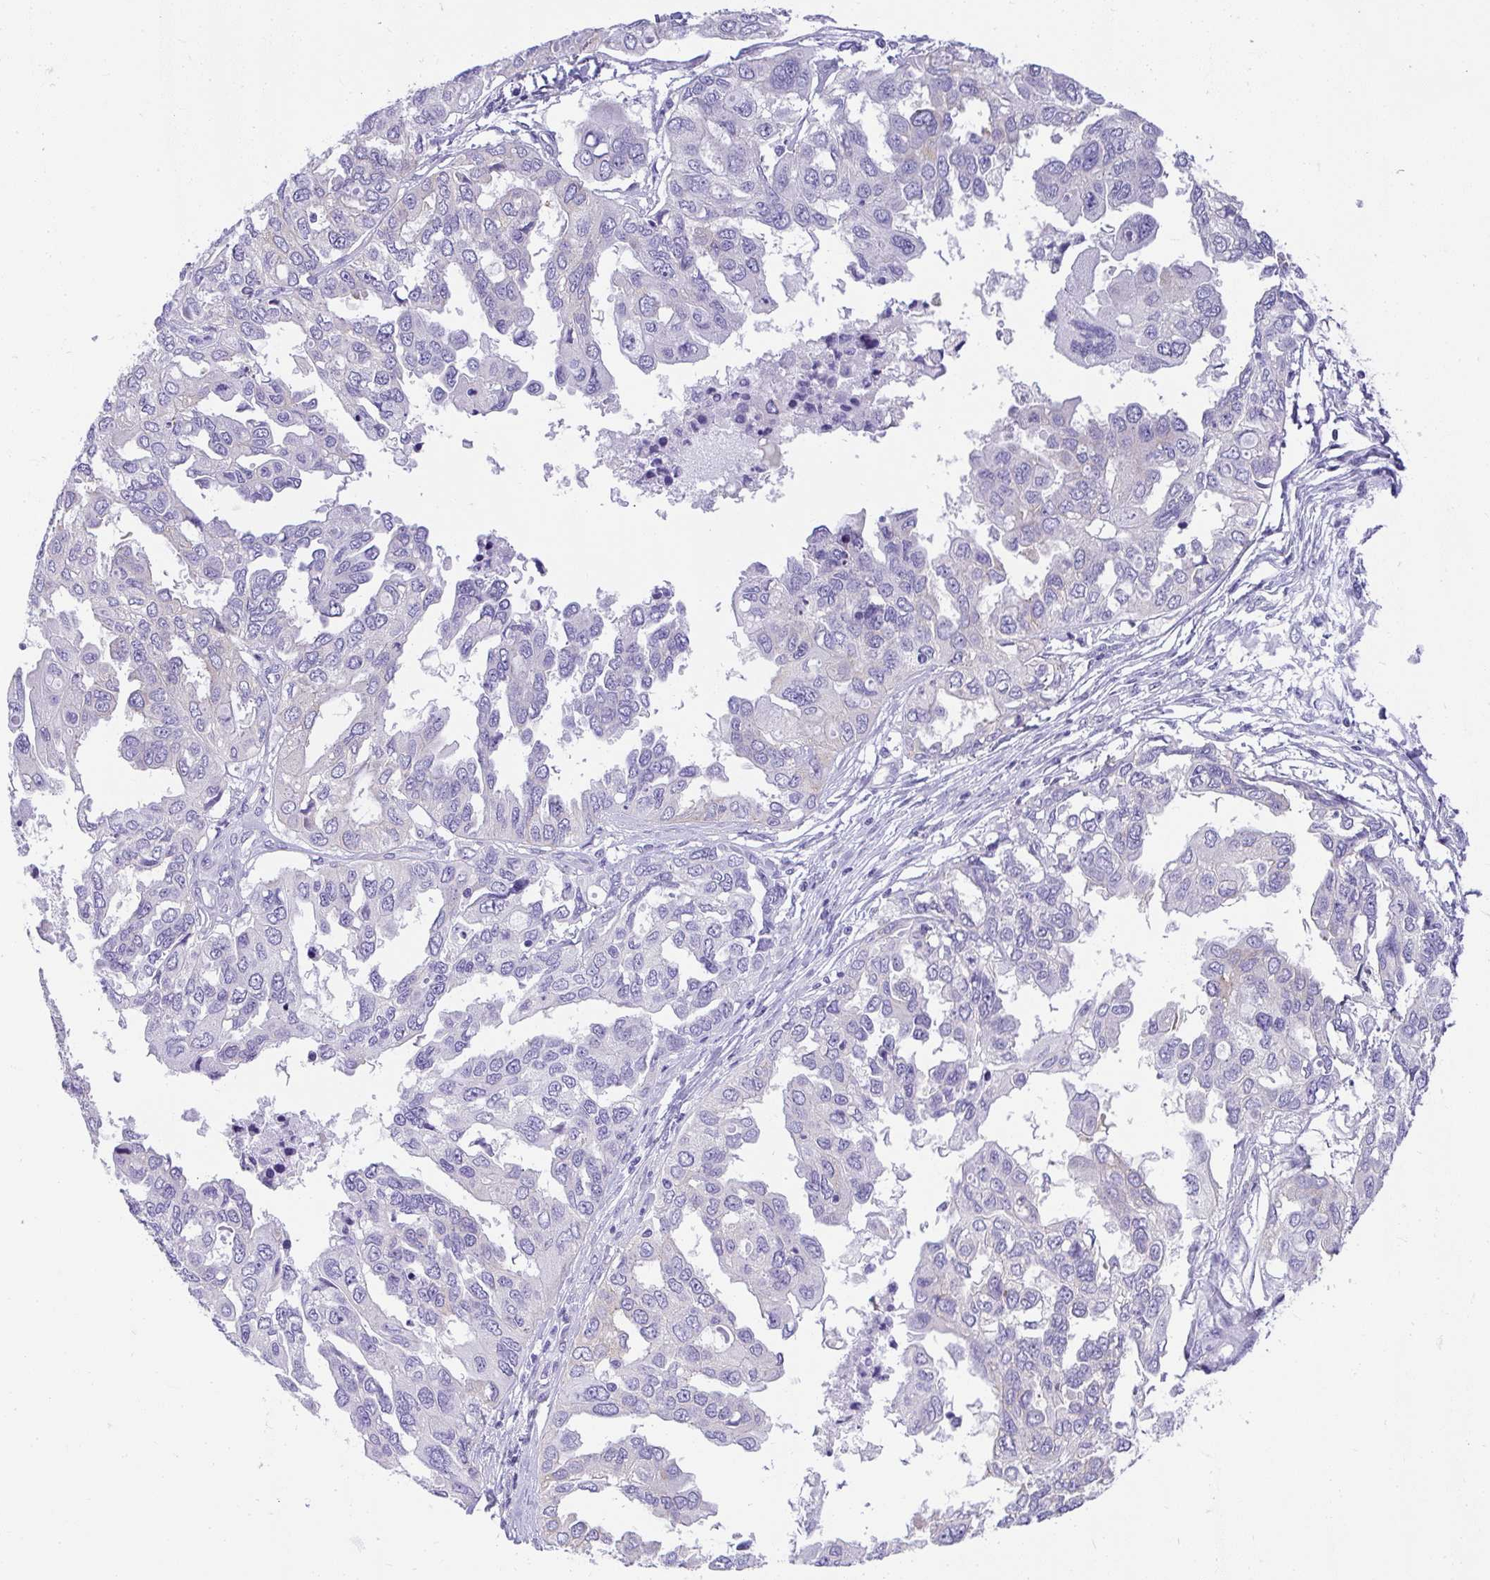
{"staining": {"intensity": "negative", "quantity": "none", "location": "none"}, "tissue": "ovarian cancer", "cell_type": "Tumor cells", "image_type": "cancer", "snomed": [{"axis": "morphology", "description": "Cystadenocarcinoma, serous, NOS"}, {"axis": "topography", "description": "Ovary"}], "caption": "A photomicrograph of human ovarian cancer is negative for staining in tumor cells.", "gene": "PLPPR3", "patient": {"sex": "female", "age": 53}}